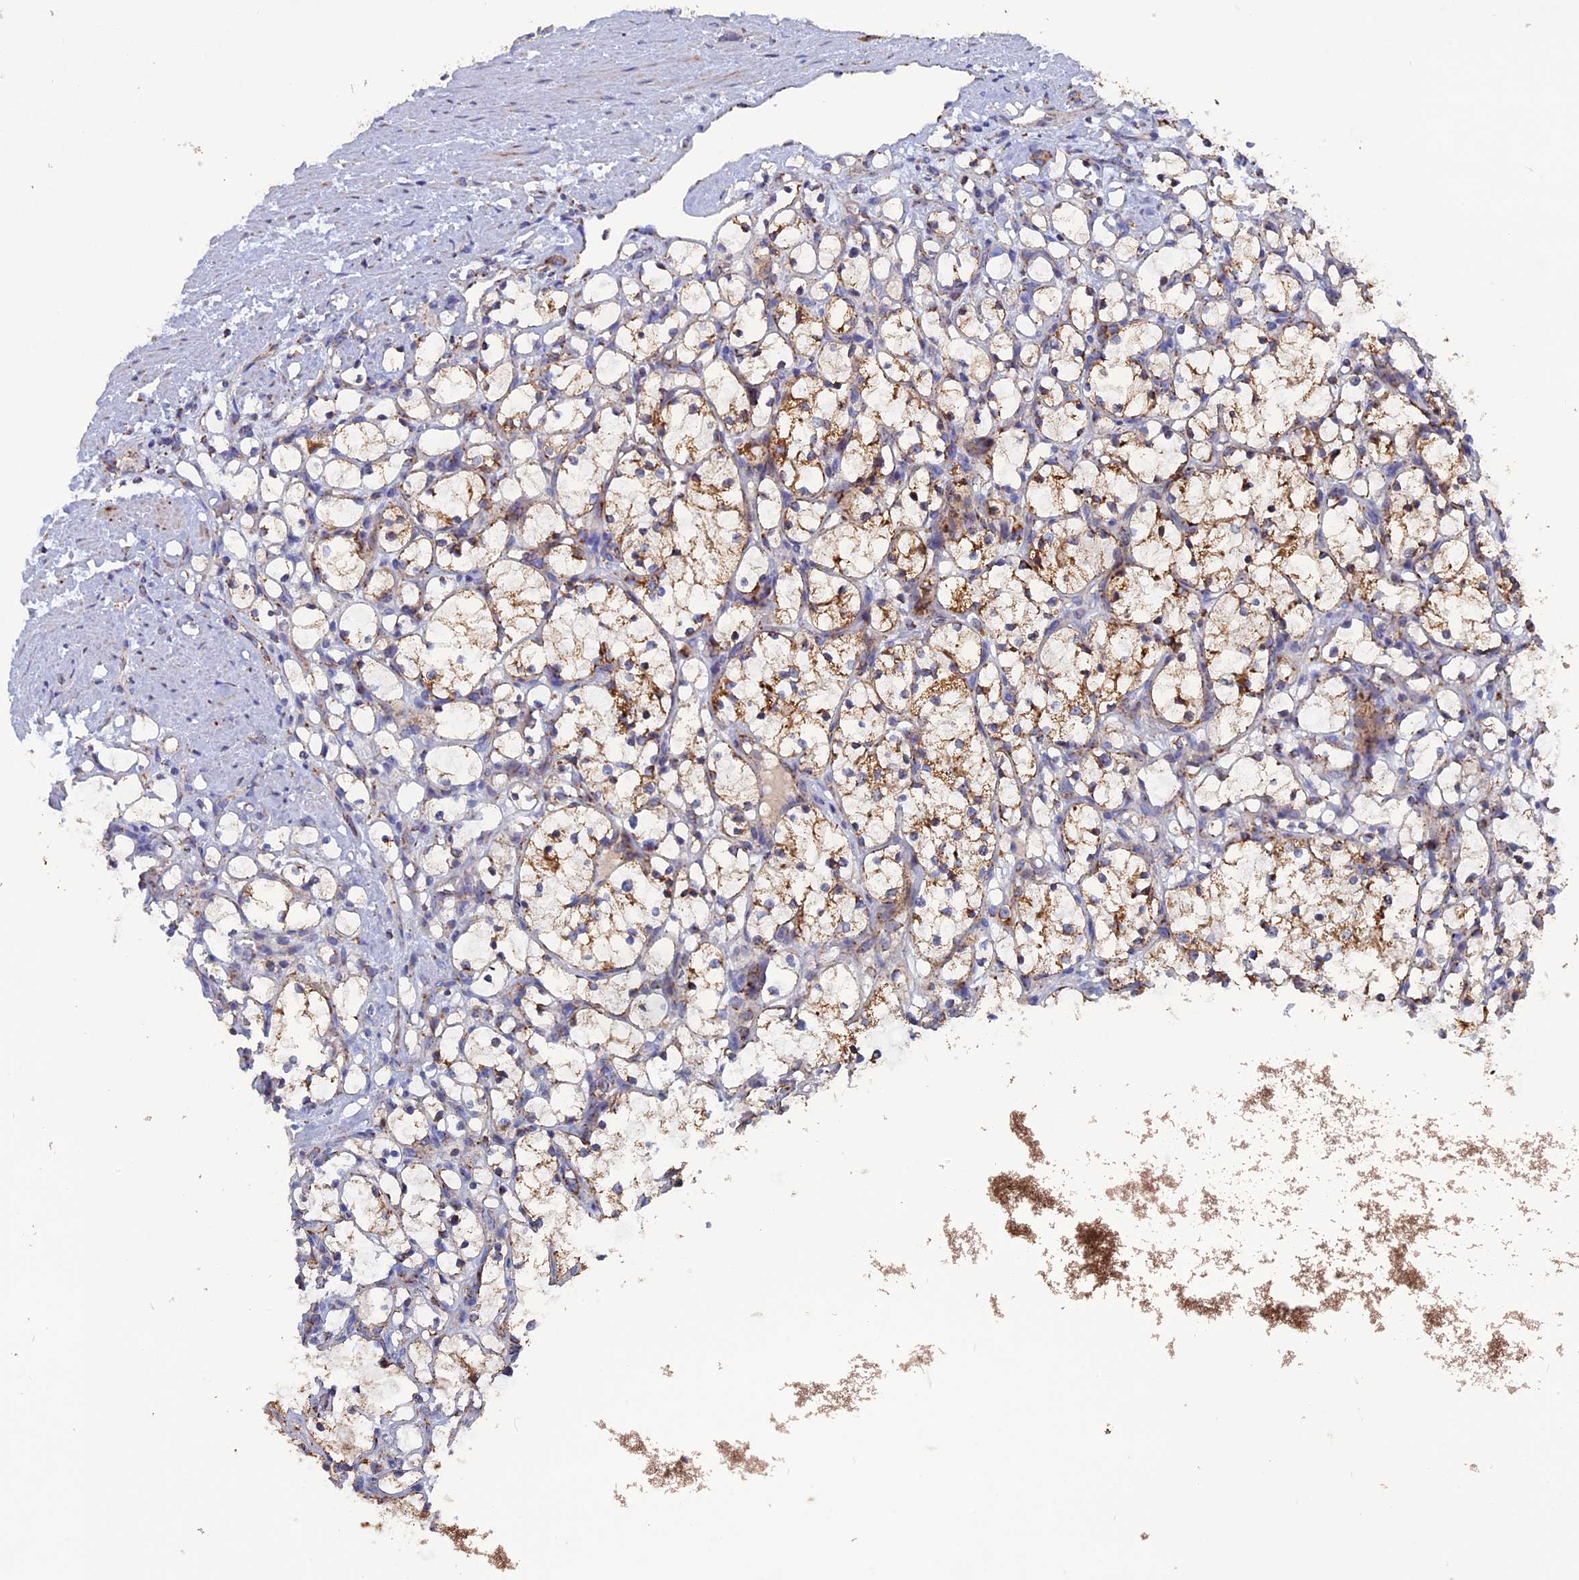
{"staining": {"intensity": "moderate", "quantity": ">75%", "location": "cytoplasmic/membranous"}, "tissue": "renal cancer", "cell_type": "Tumor cells", "image_type": "cancer", "snomed": [{"axis": "morphology", "description": "Adenocarcinoma, NOS"}, {"axis": "topography", "description": "Kidney"}], "caption": "There is medium levels of moderate cytoplasmic/membranous staining in tumor cells of renal cancer, as demonstrated by immunohistochemical staining (brown color).", "gene": "TGFA", "patient": {"sex": "female", "age": 69}}